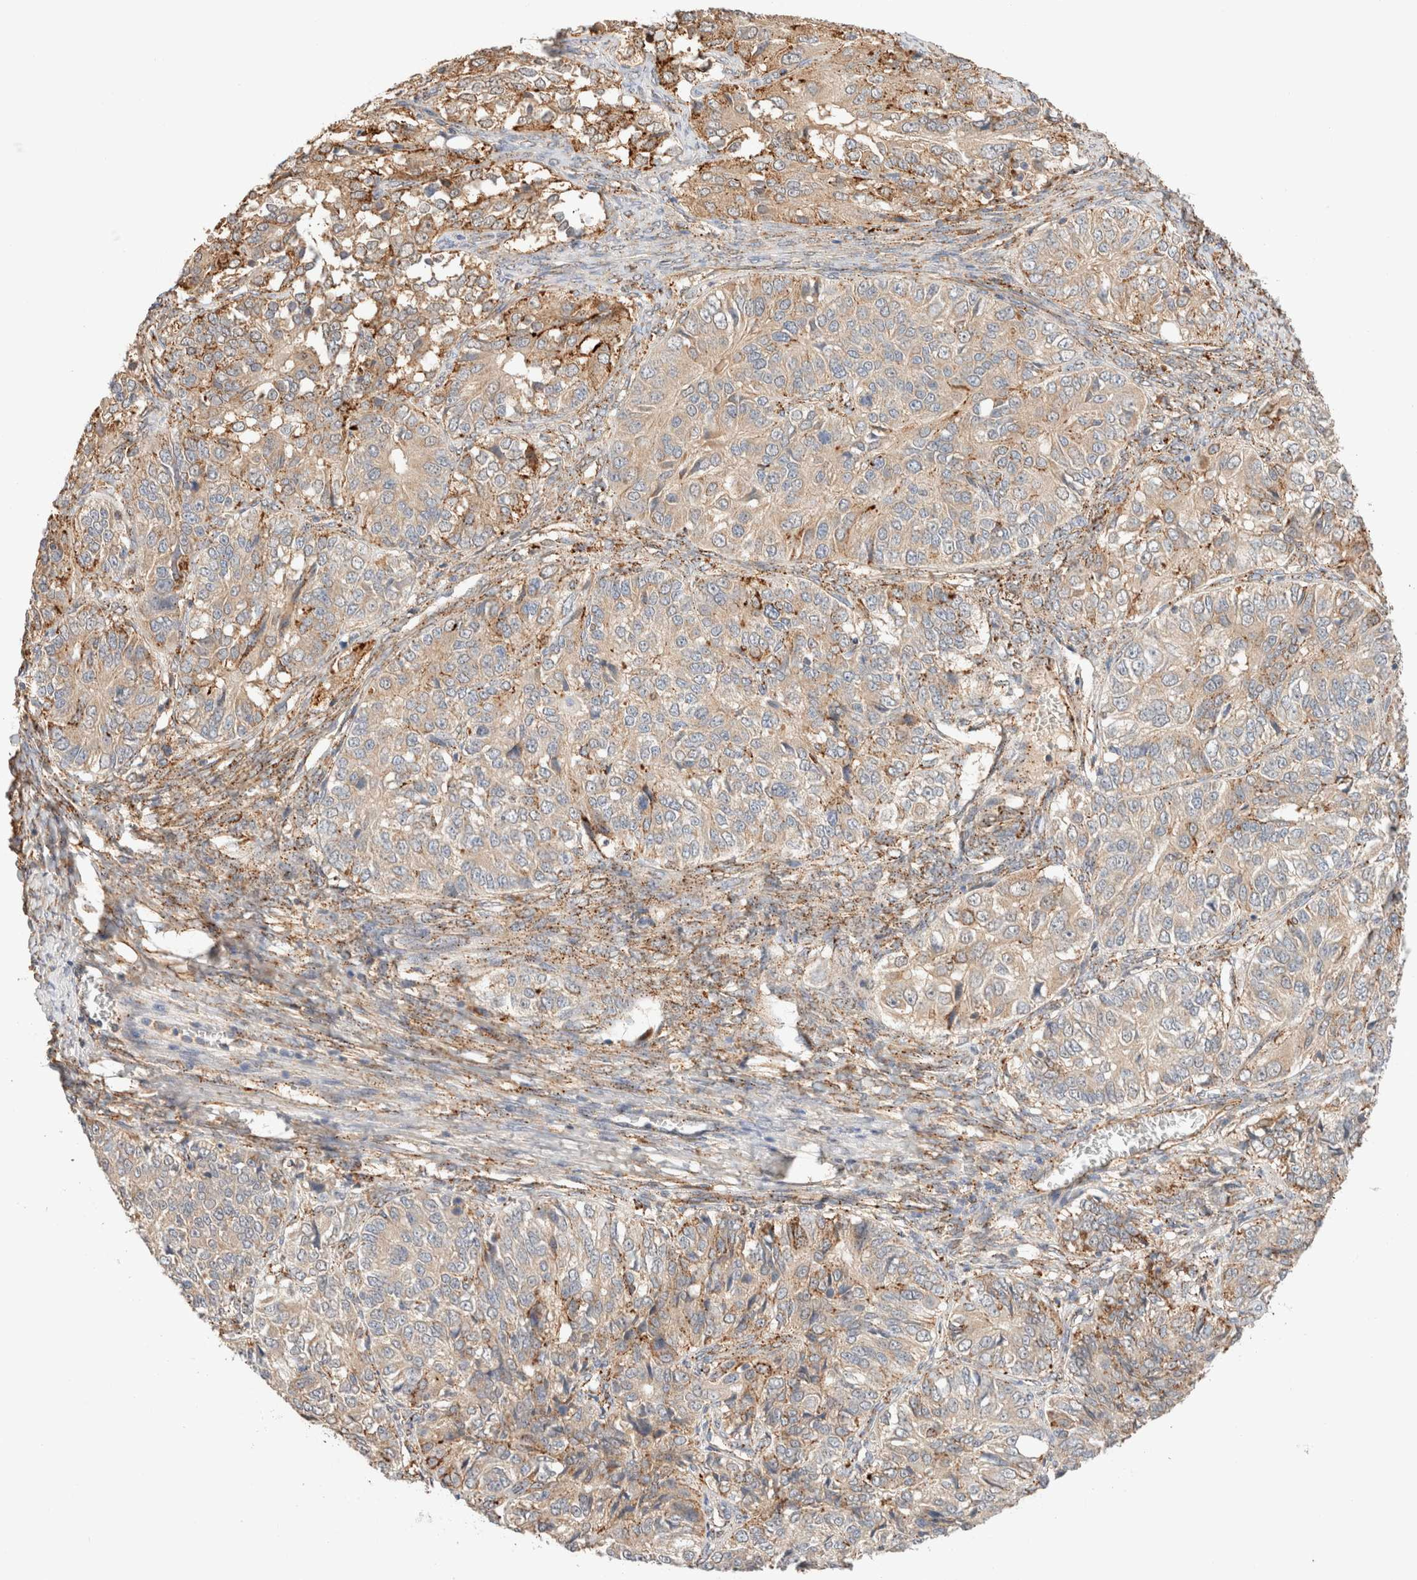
{"staining": {"intensity": "weak", "quantity": ">75%", "location": "cytoplasmic/membranous"}, "tissue": "ovarian cancer", "cell_type": "Tumor cells", "image_type": "cancer", "snomed": [{"axis": "morphology", "description": "Carcinoma, endometroid"}, {"axis": "topography", "description": "Ovary"}], "caption": "High-power microscopy captured an IHC histopathology image of ovarian endometroid carcinoma, revealing weak cytoplasmic/membranous expression in approximately >75% of tumor cells.", "gene": "RABEPK", "patient": {"sex": "female", "age": 51}}